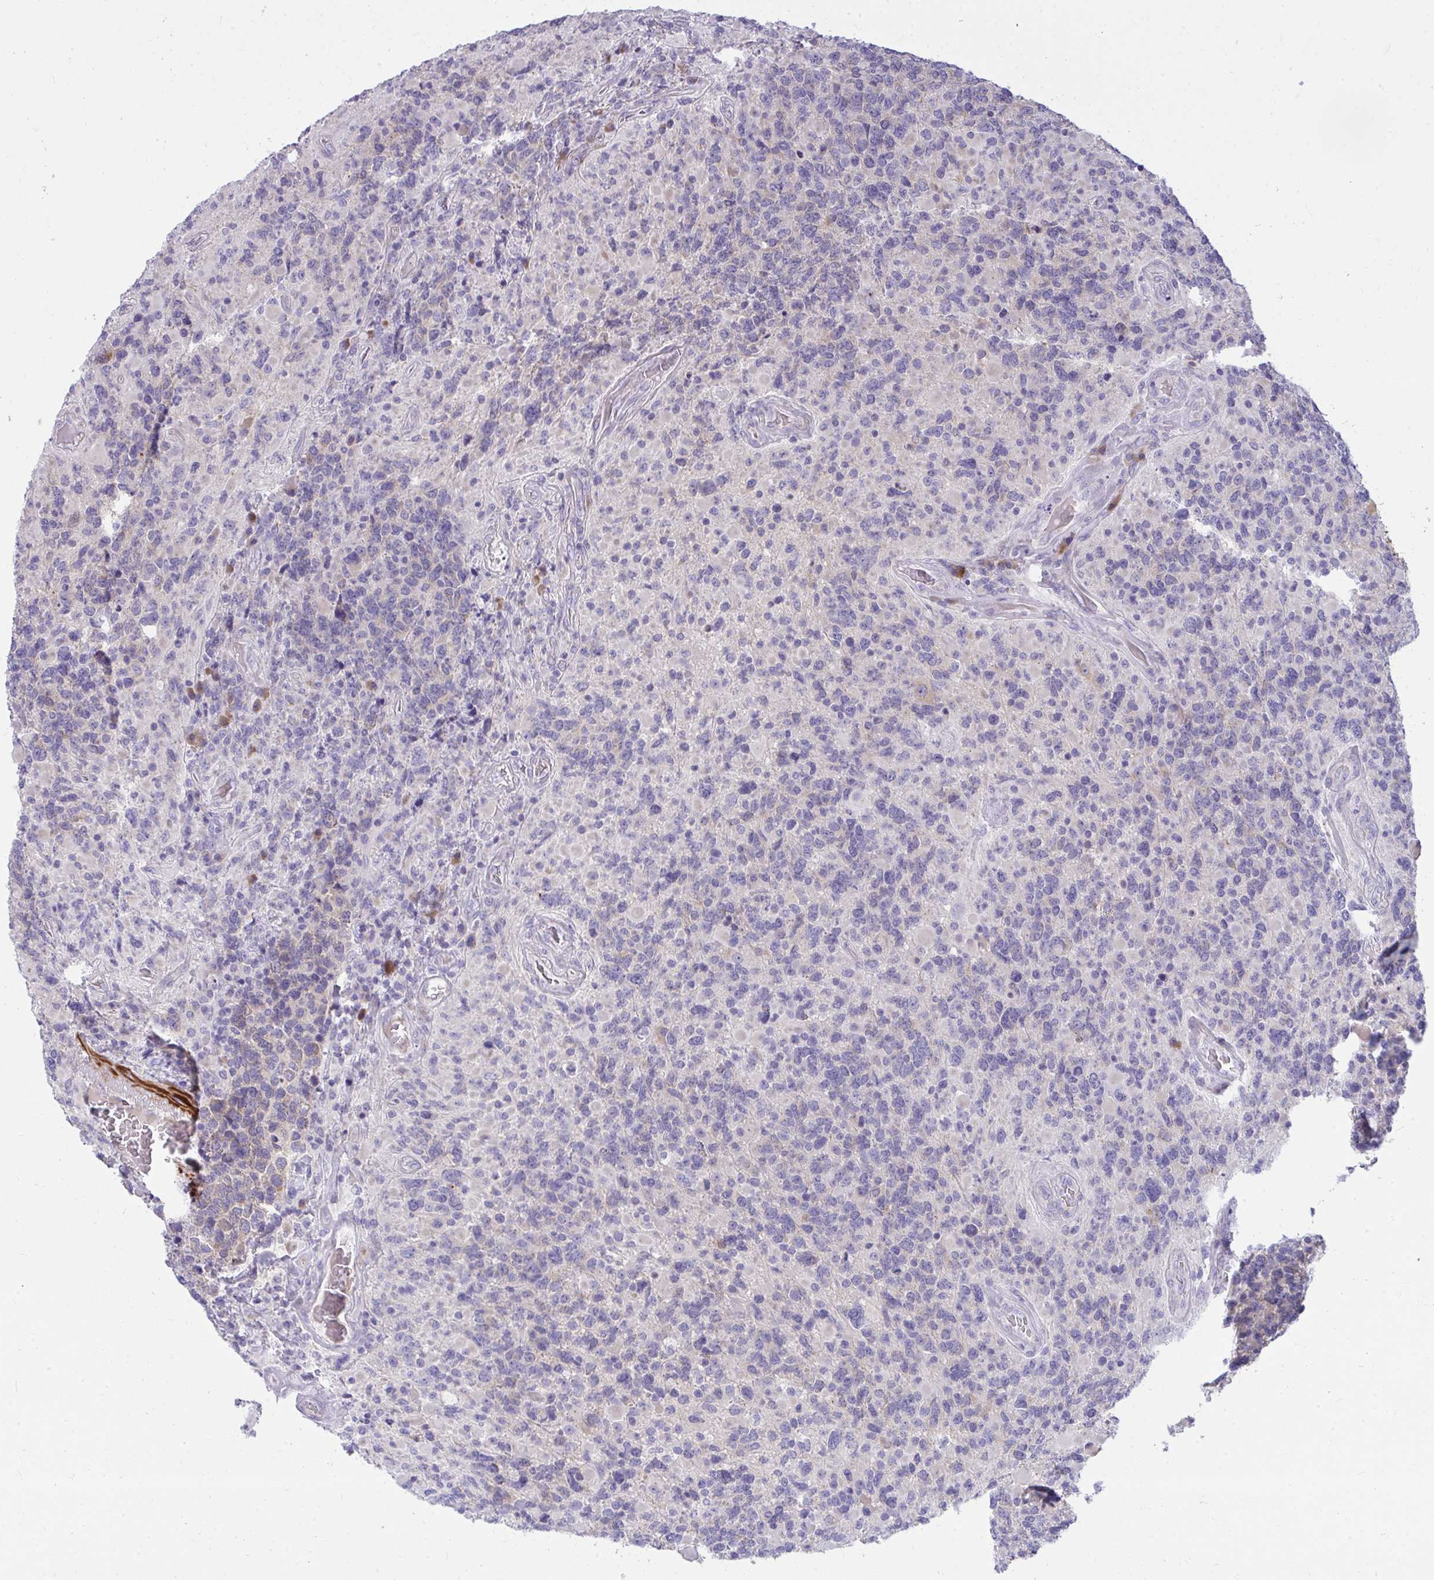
{"staining": {"intensity": "negative", "quantity": "none", "location": "none"}, "tissue": "glioma", "cell_type": "Tumor cells", "image_type": "cancer", "snomed": [{"axis": "morphology", "description": "Glioma, malignant, High grade"}, {"axis": "topography", "description": "Brain"}], "caption": "An immunohistochemistry (IHC) photomicrograph of high-grade glioma (malignant) is shown. There is no staining in tumor cells of high-grade glioma (malignant).", "gene": "PIGZ", "patient": {"sex": "female", "age": 40}}